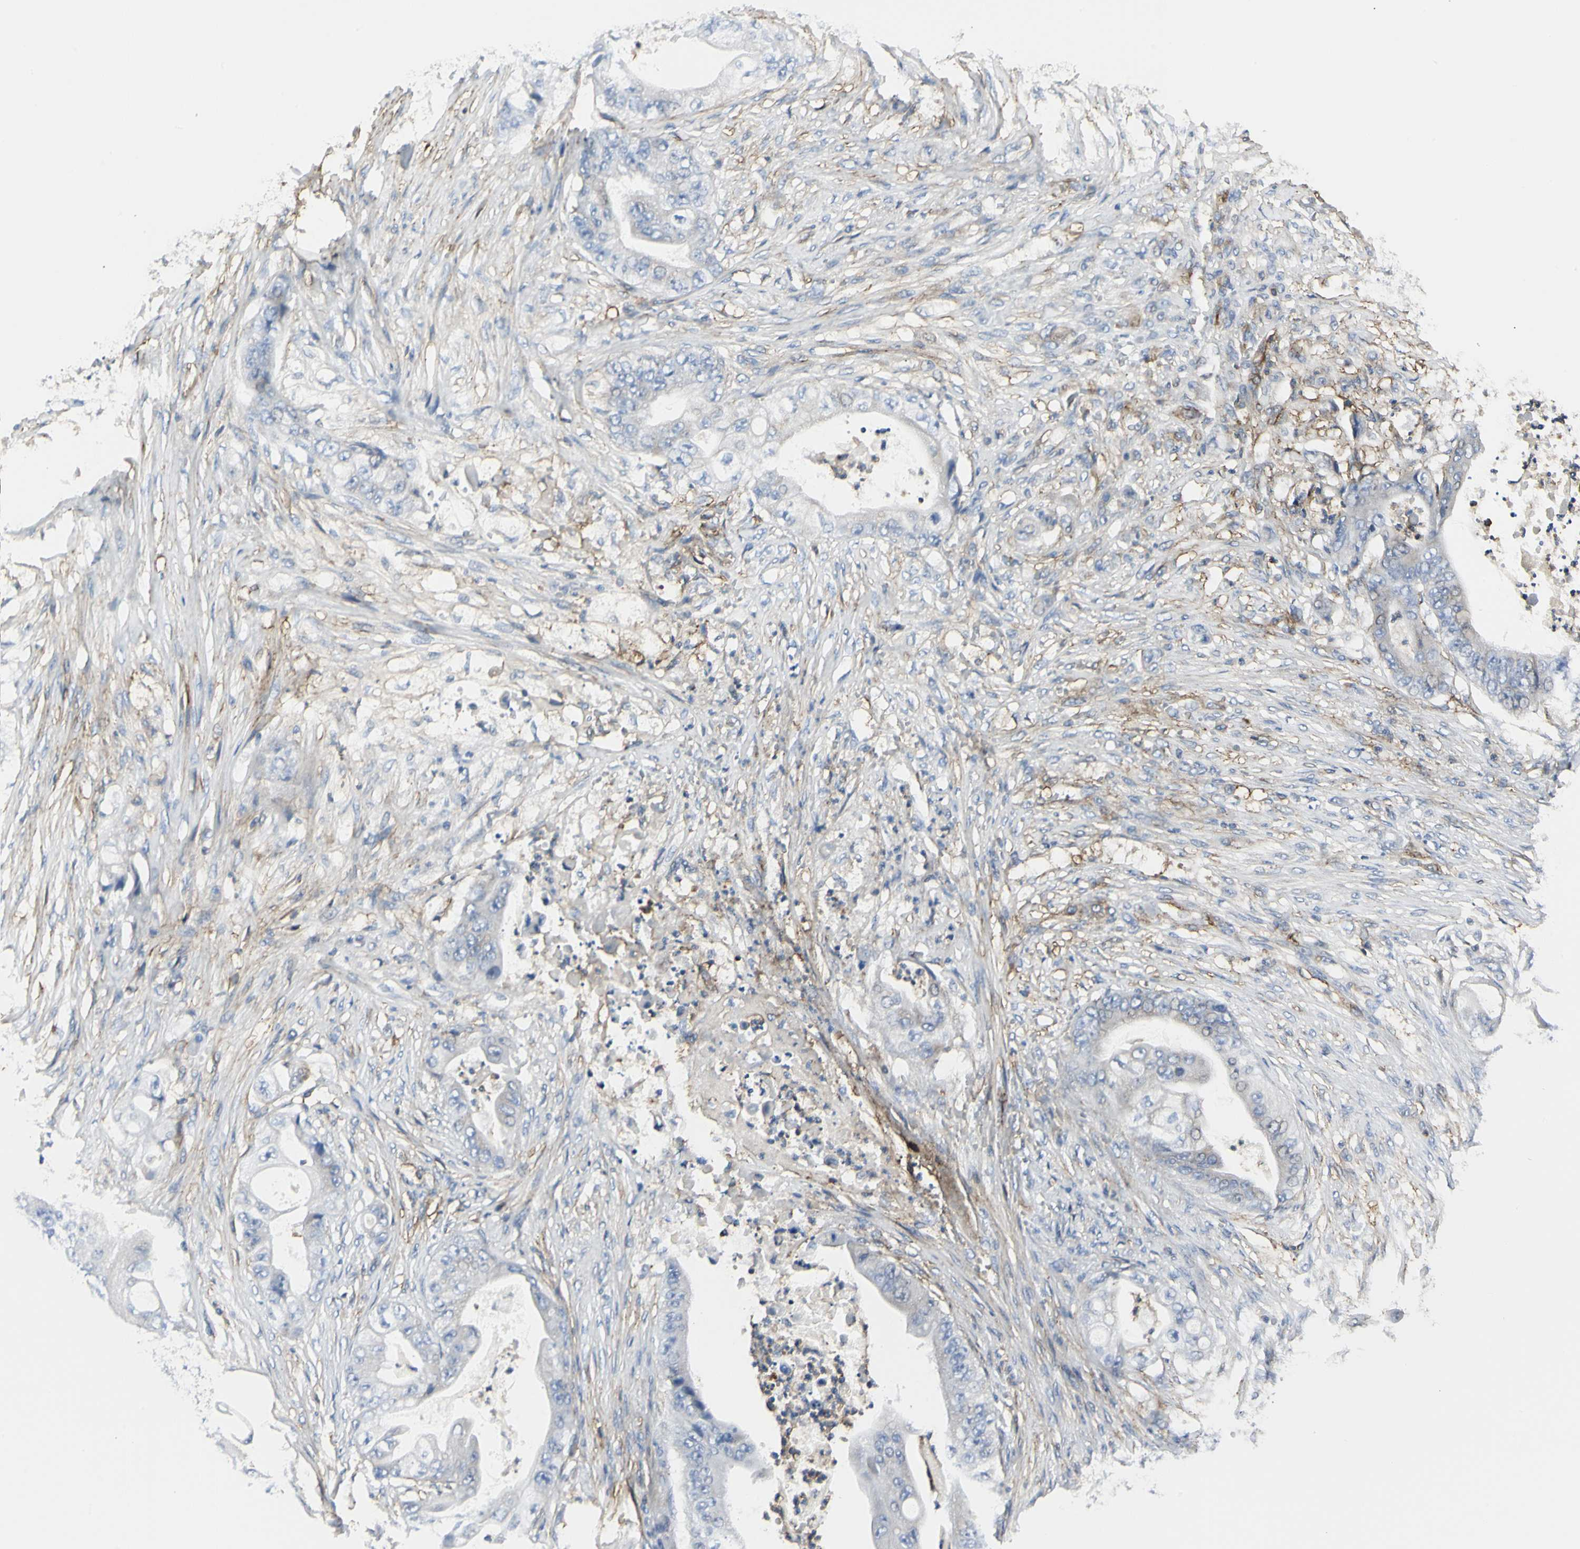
{"staining": {"intensity": "weak", "quantity": "<25%", "location": "cytoplasmic/membranous"}, "tissue": "stomach cancer", "cell_type": "Tumor cells", "image_type": "cancer", "snomed": [{"axis": "morphology", "description": "Adenocarcinoma, NOS"}, {"axis": "topography", "description": "Stomach"}], "caption": "Immunohistochemistry histopathology image of neoplastic tissue: human adenocarcinoma (stomach) stained with DAB exhibits no significant protein positivity in tumor cells.", "gene": "CLEC2B", "patient": {"sex": "female", "age": 73}}